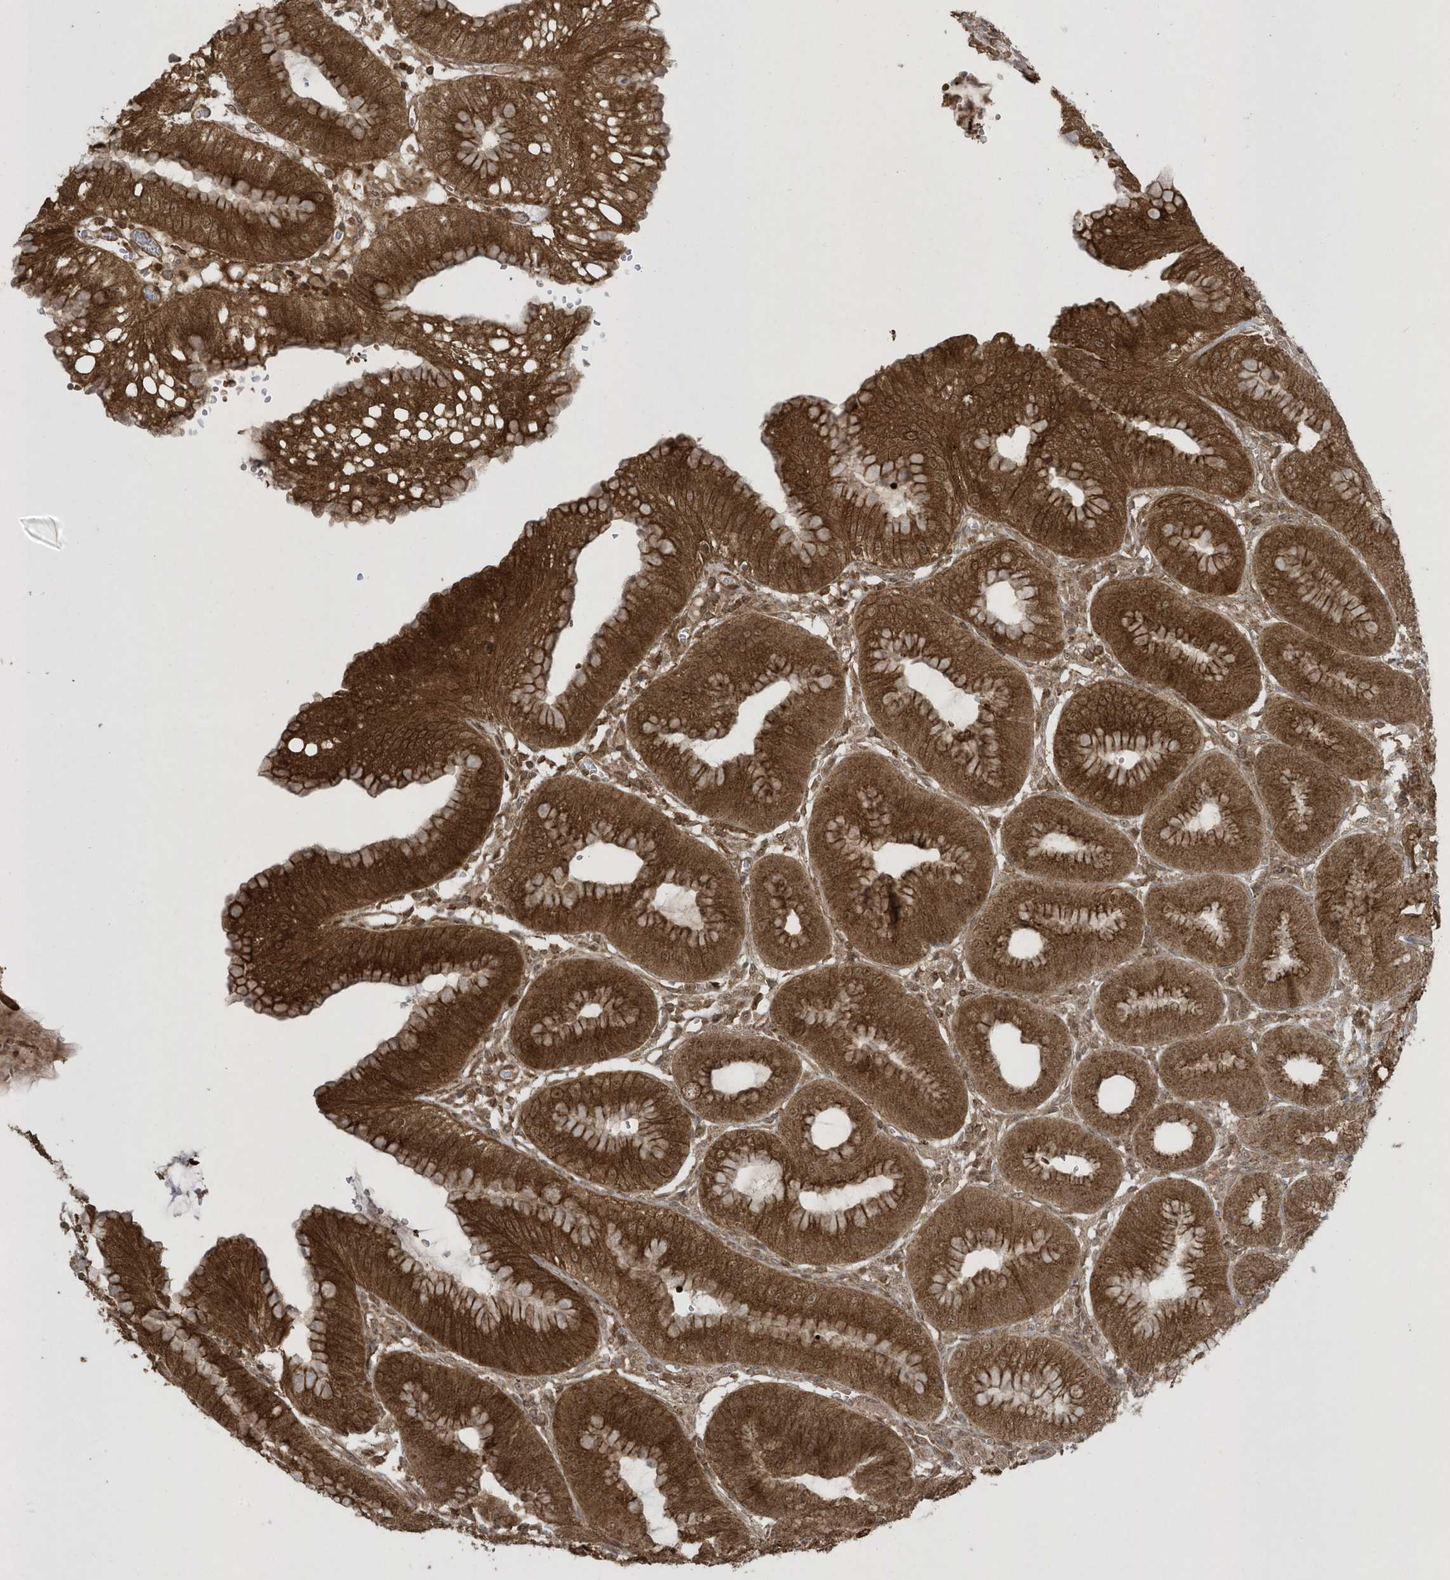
{"staining": {"intensity": "strong", "quantity": ">75%", "location": "cytoplasmic/membranous"}, "tissue": "stomach", "cell_type": "Glandular cells", "image_type": "normal", "snomed": [{"axis": "morphology", "description": "Normal tissue, NOS"}, {"axis": "topography", "description": "Stomach, lower"}], "caption": "Strong cytoplasmic/membranous expression for a protein is seen in approximately >75% of glandular cells of benign stomach using immunohistochemistry (IHC).", "gene": "STAMBP", "patient": {"sex": "male", "age": 71}}